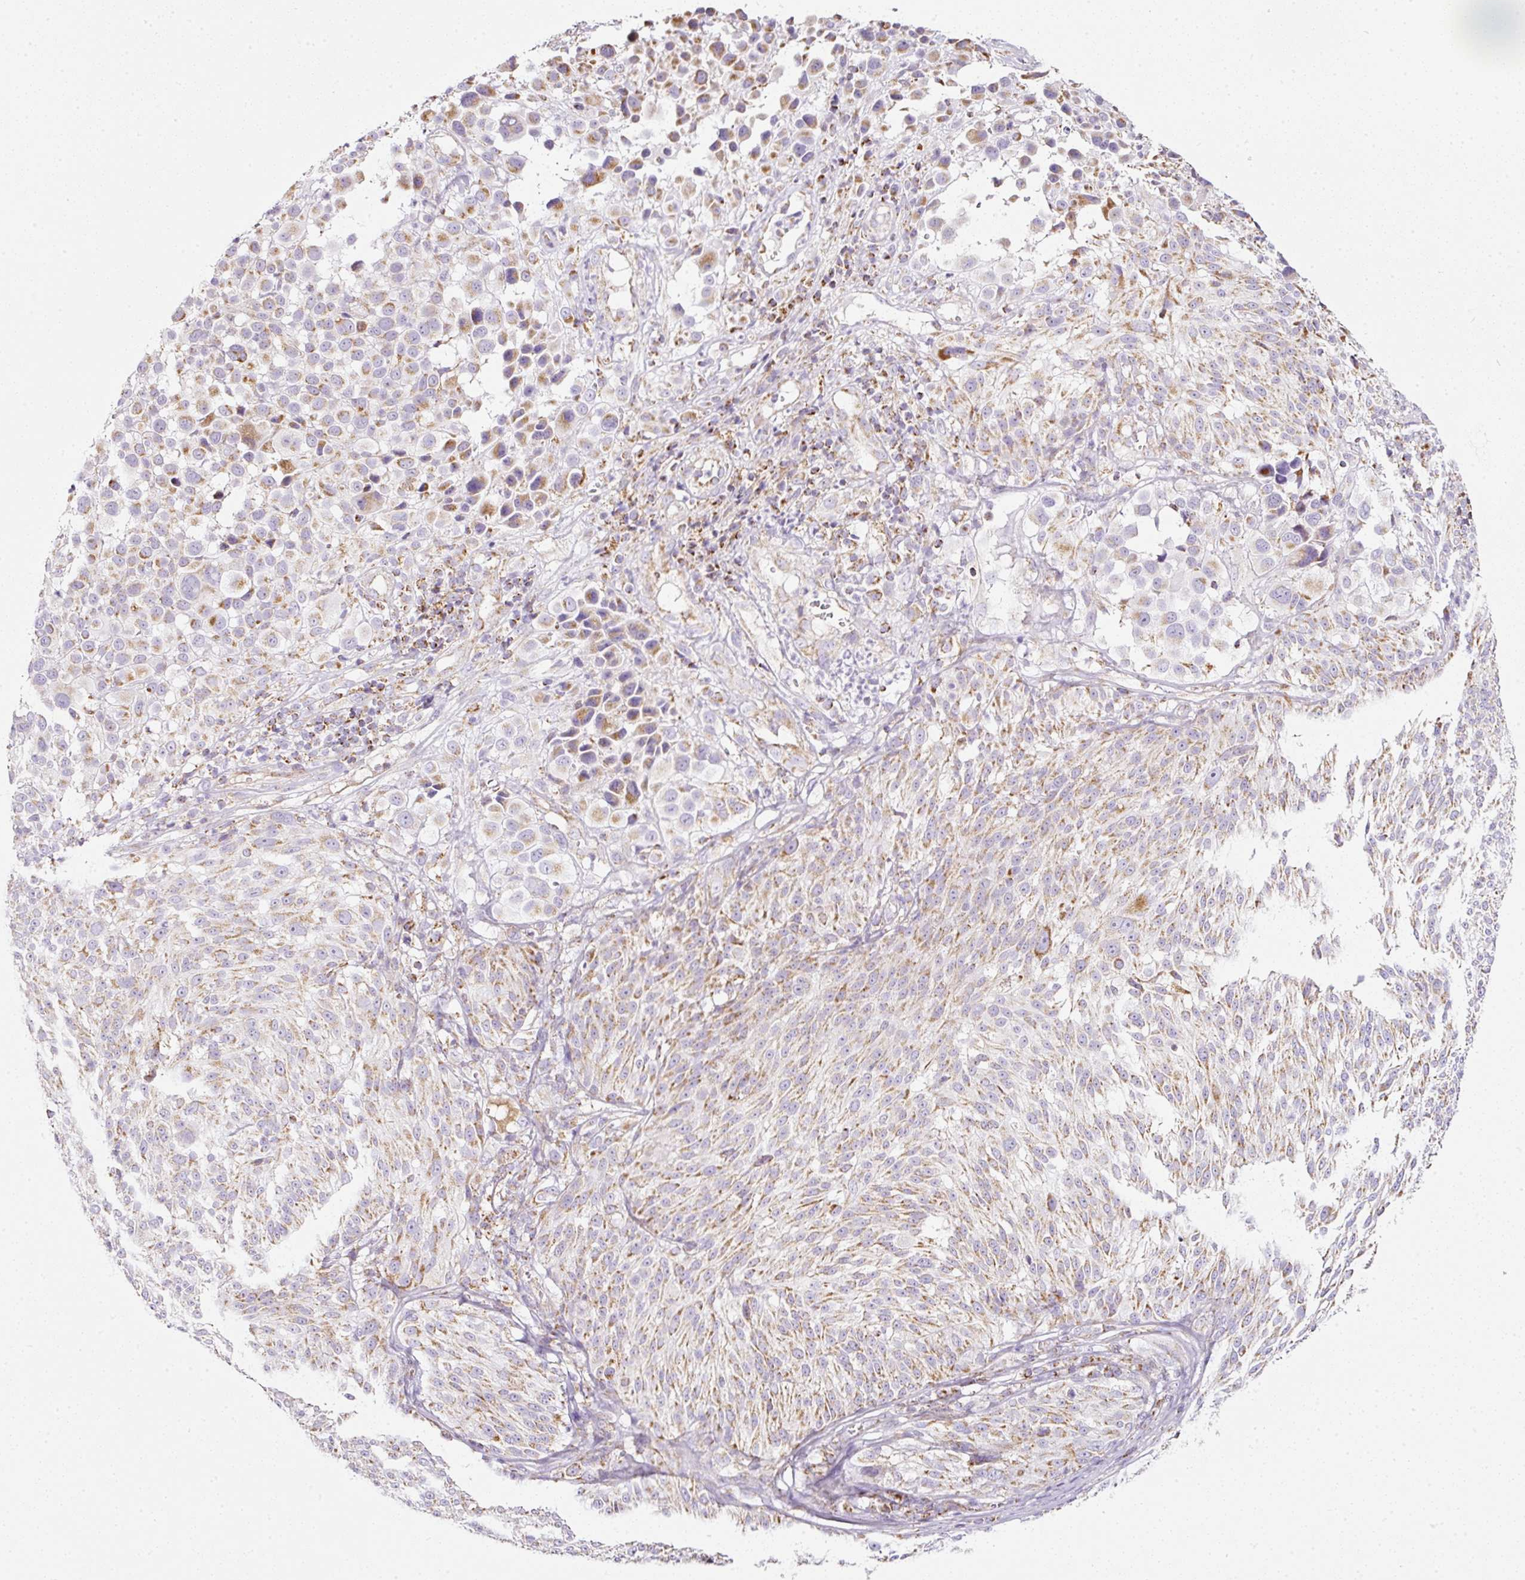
{"staining": {"intensity": "moderate", "quantity": "25%-75%", "location": "cytoplasmic/membranous"}, "tissue": "melanoma", "cell_type": "Tumor cells", "image_type": "cancer", "snomed": [{"axis": "morphology", "description": "Malignant melanoma, NOS"}, {"axis": "topography", "description": "Skin of trunk"}], "caption": "A histopathology image showing moderate cytoplasmic/membranous positivity in about 25%-75% of tumor cells in malignant melanoma, as visualized by brown immunohistochemical staining.", "gene": "SDHA", "patient": {"sex": "male", "age": 71}}